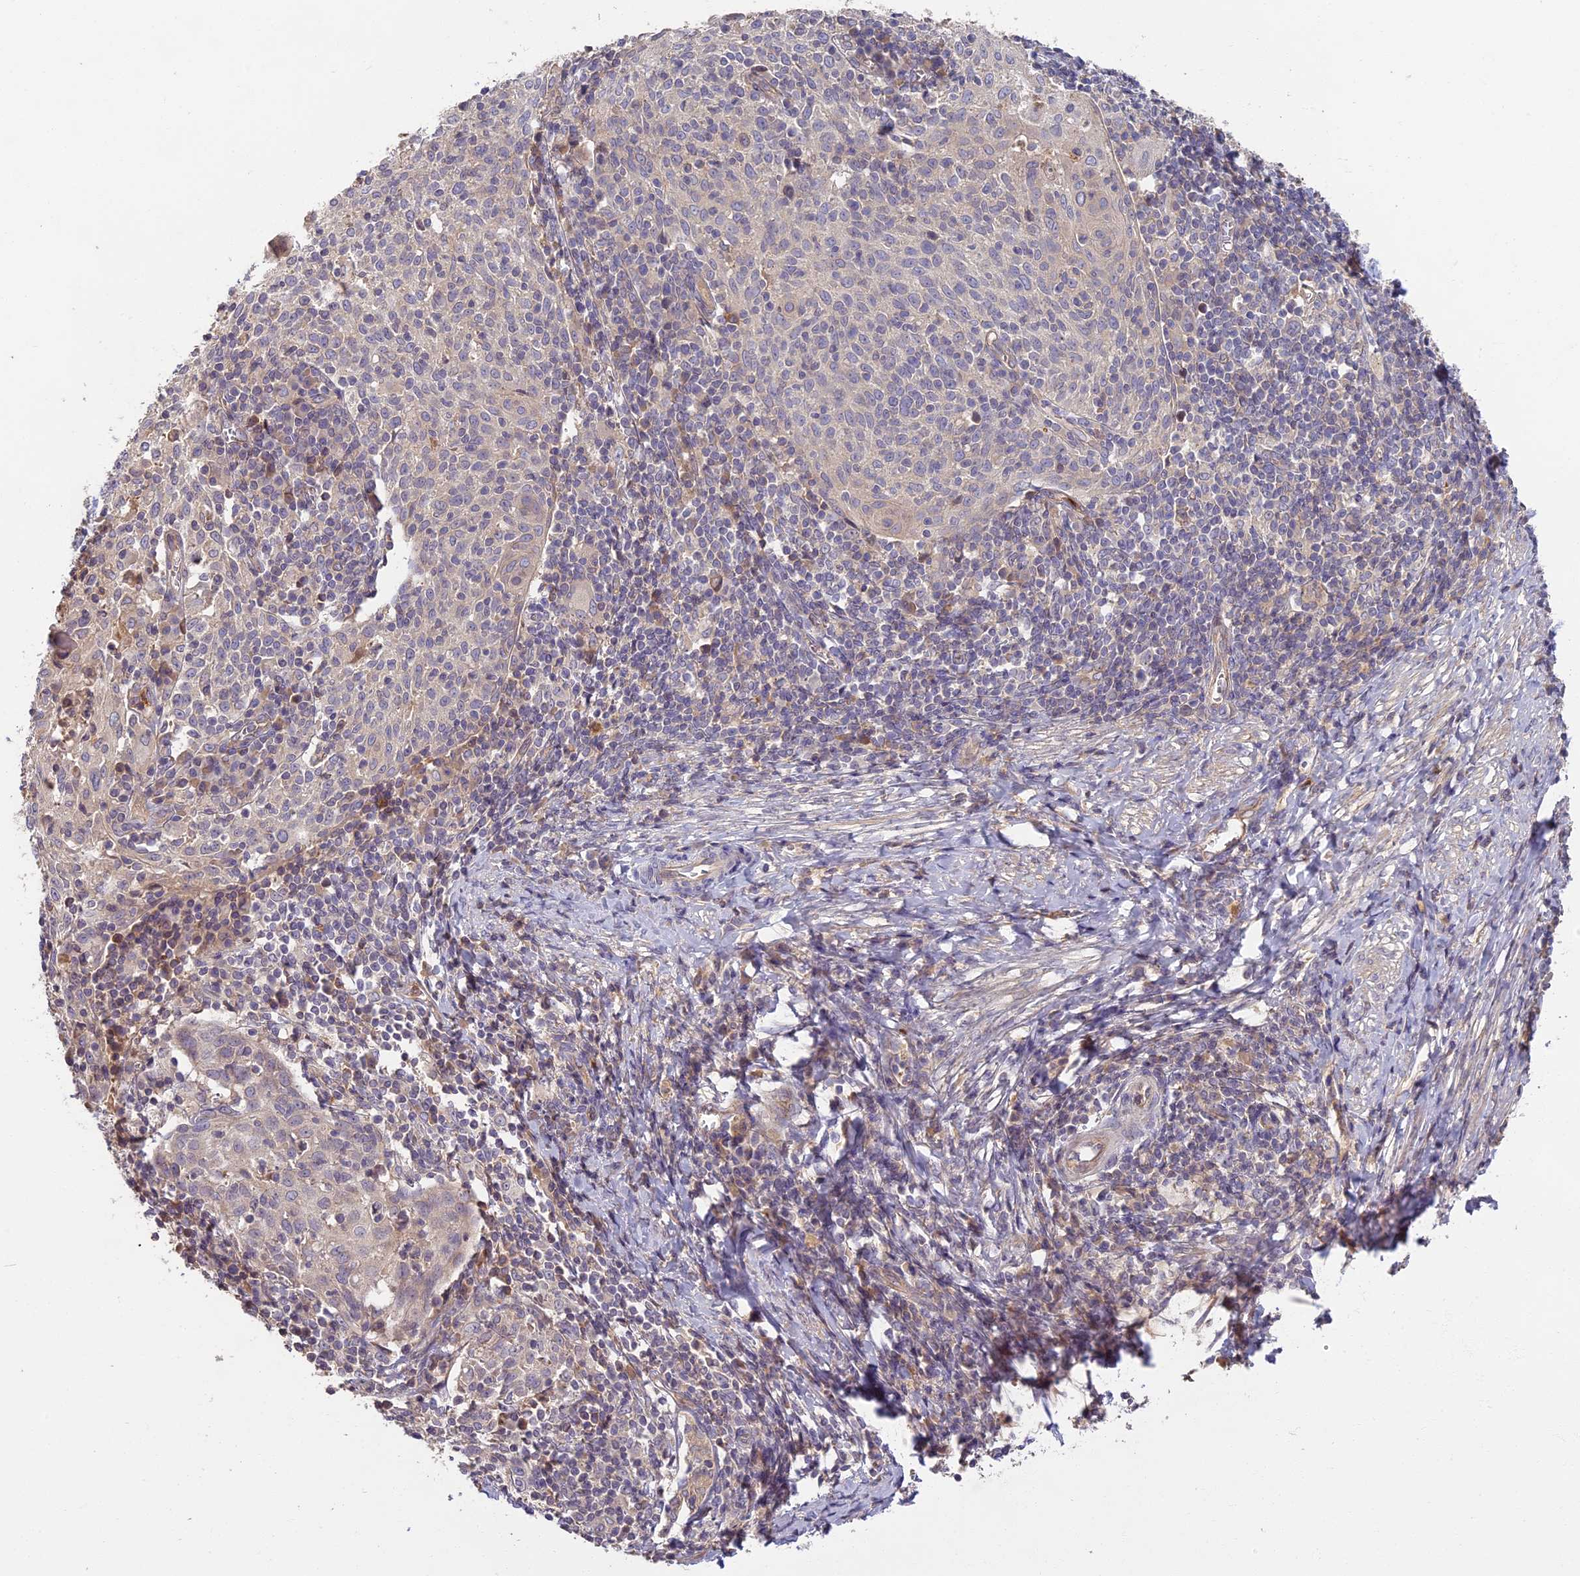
{"staining": {"intensity": "negative", "quantity": "none", "location": "none"}, "tissue": "cervical cancer", "cell_type": "Tumor cells", "image_type": "cancer", "snomed": [{"axis": "morphology", "description": "Squamous cell carcinoma, NOS"}, {"axis": "topography", "description": "Cervix"}], "caption": "The image displays no staining of tumor cells in squamous cell carcinoma (cervical).", "gene": "AP4E1", "patient": {"sex": "female", "age": 52}}